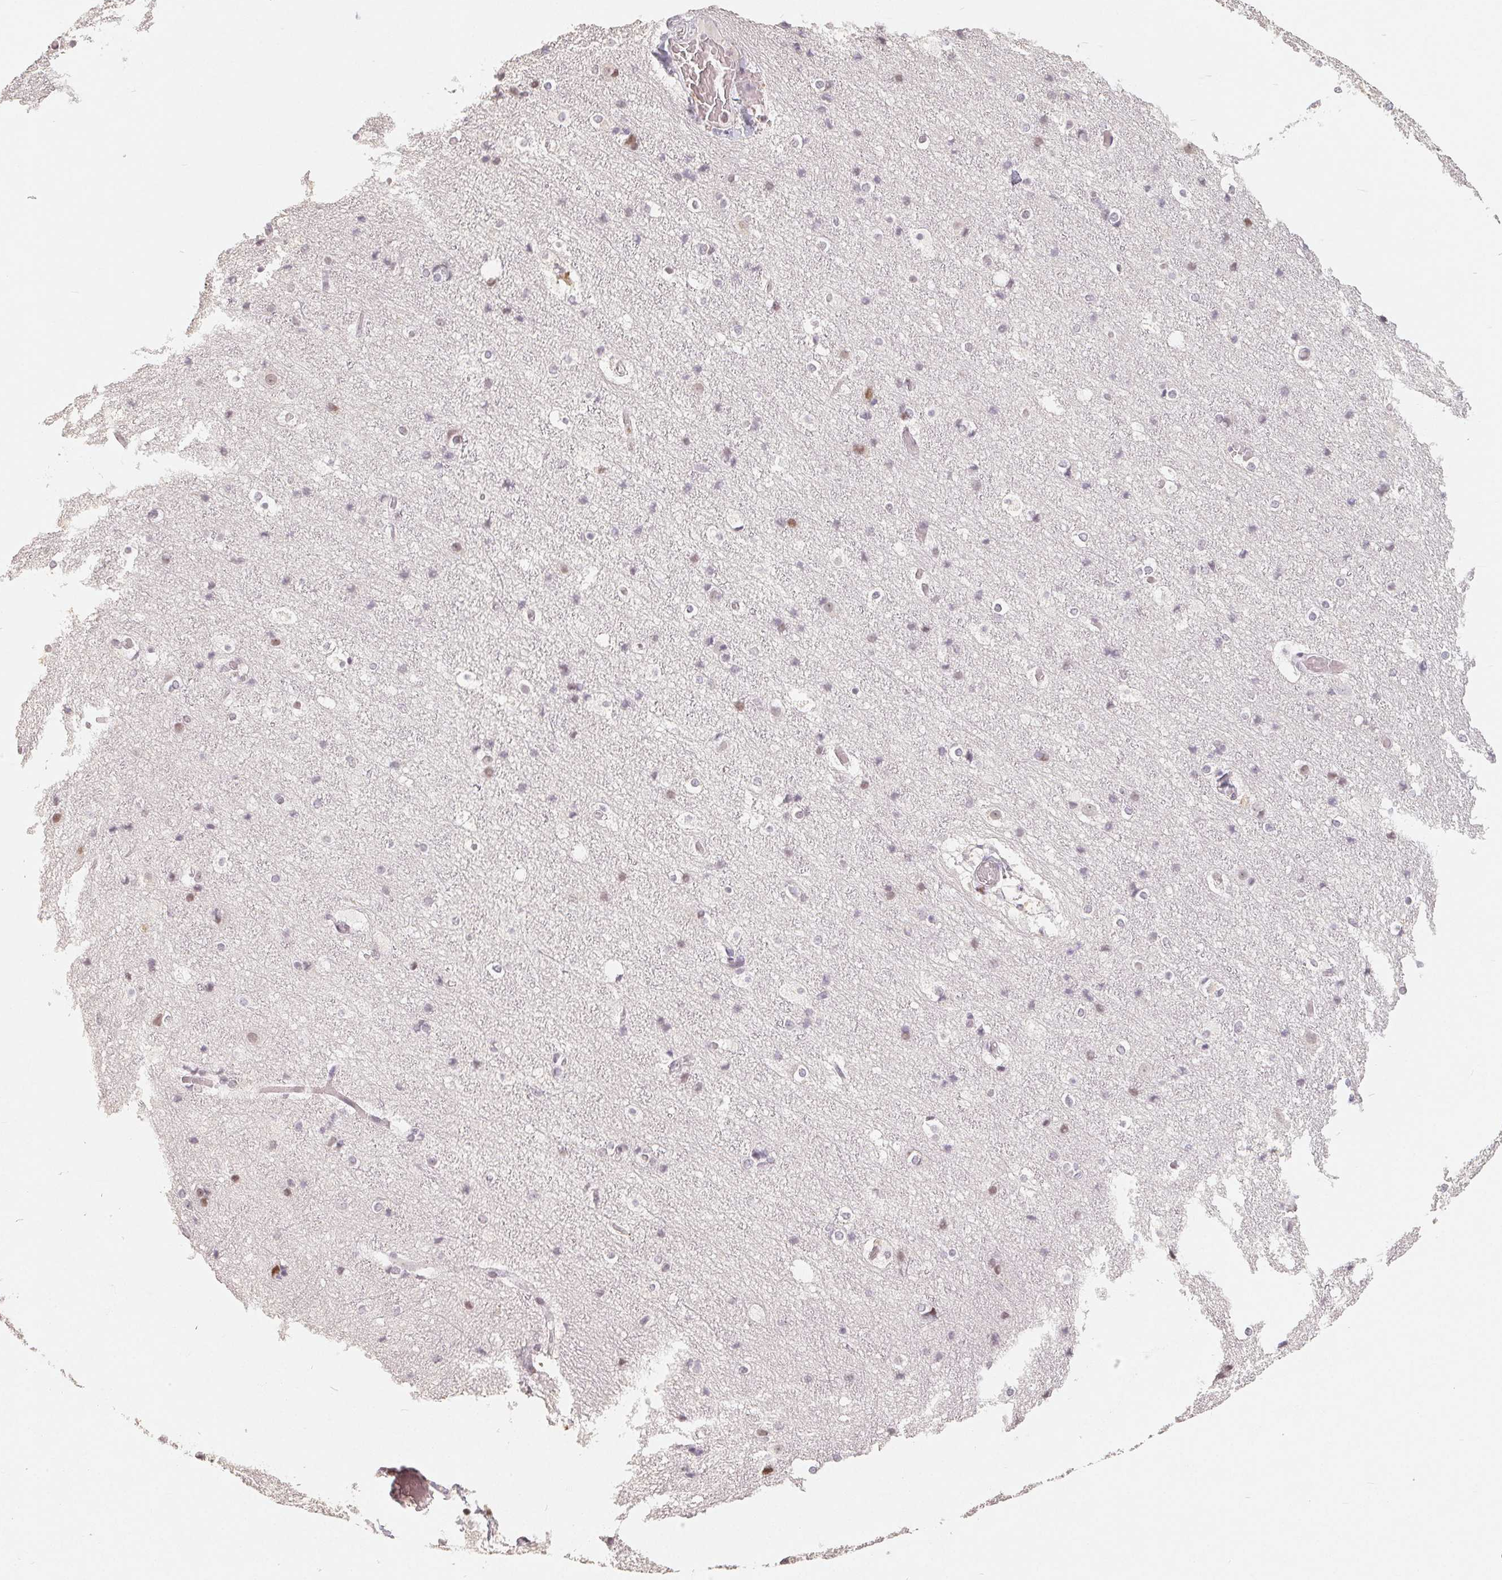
{"staining": {"intensity": "negative", "quantity": "none", "location": "none"}, "tissue": "cerebral cortex", "cell_type": "Endothelial cells", "image_type": "normal", "snomed": [{"axis": "morphology", "description": "Normal tissue, NOS"}, {"axis": "topography", "description": "Cerebral cortex"}], "caption": "Cerebral cortex stained for a protein using immunohistochemistry demonstrates no positivity endothelial cells.", "gene": "CCDC138", "patient": {"sex": "female", "age": 52}}